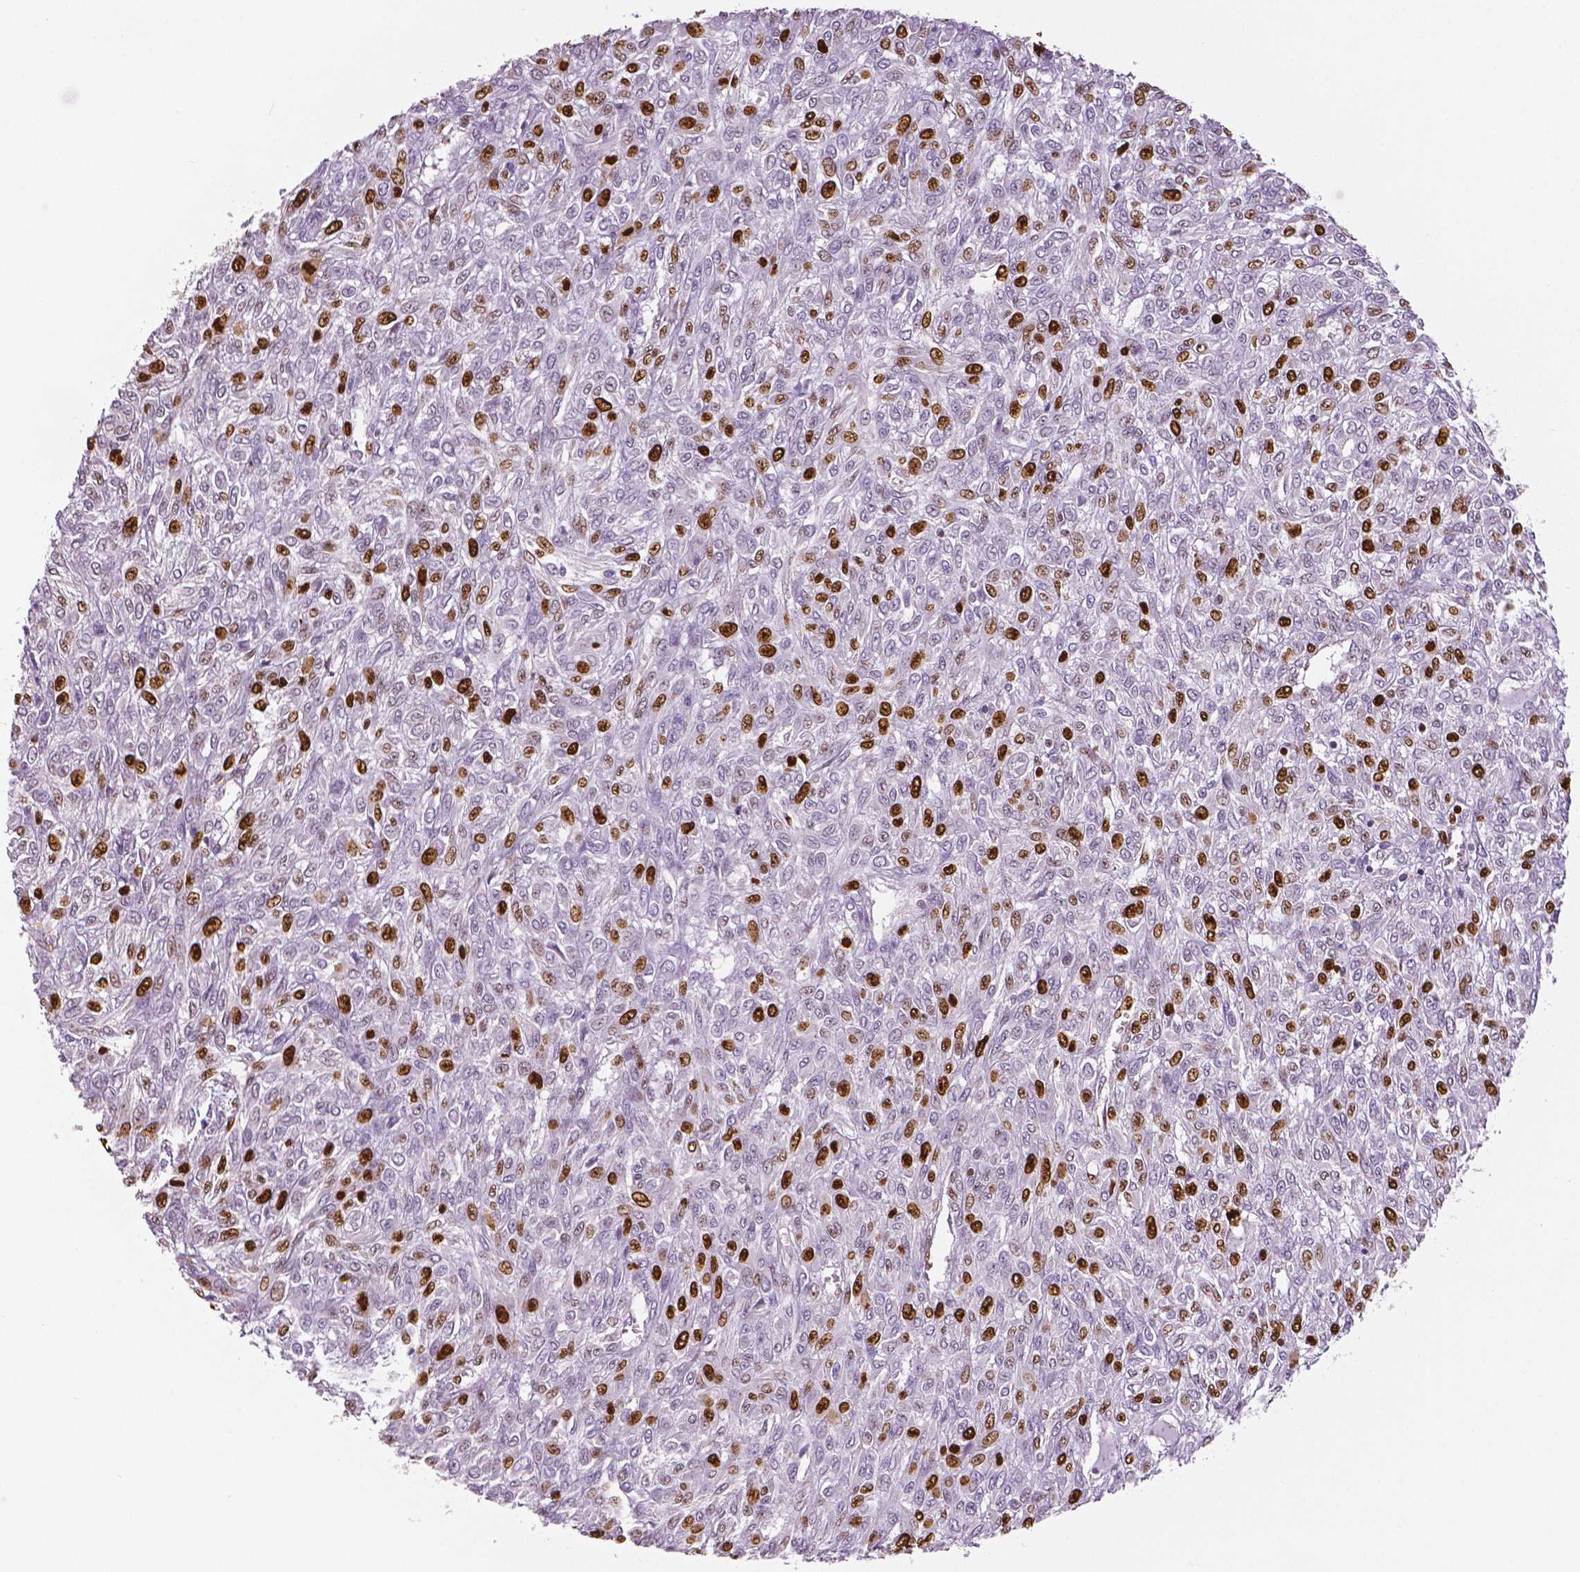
{"staining": {"intensity": "strong", "quantity": "<25%", "location": "nuclear"}, "tissue": "renal cancer", "cell_type": "Tumor cells", "image_type": "cancer", "snomed": [{"axis": "morphology", "description": "Adenocarcinoma, NOS"}, {"axis": "topography", "description": "Kidney"}], "caption": "A brown stain highlights strong nuclear positivity of a protein in human renal cancer (adenocarcinoma) tumor cells. The staining is performed using DAB brown chromogen to label protein expression. The nuclei are counter-stained blue using hematoxylin.", "gene": "MKI67", "patient": {"sex": "male", "age": 58}}